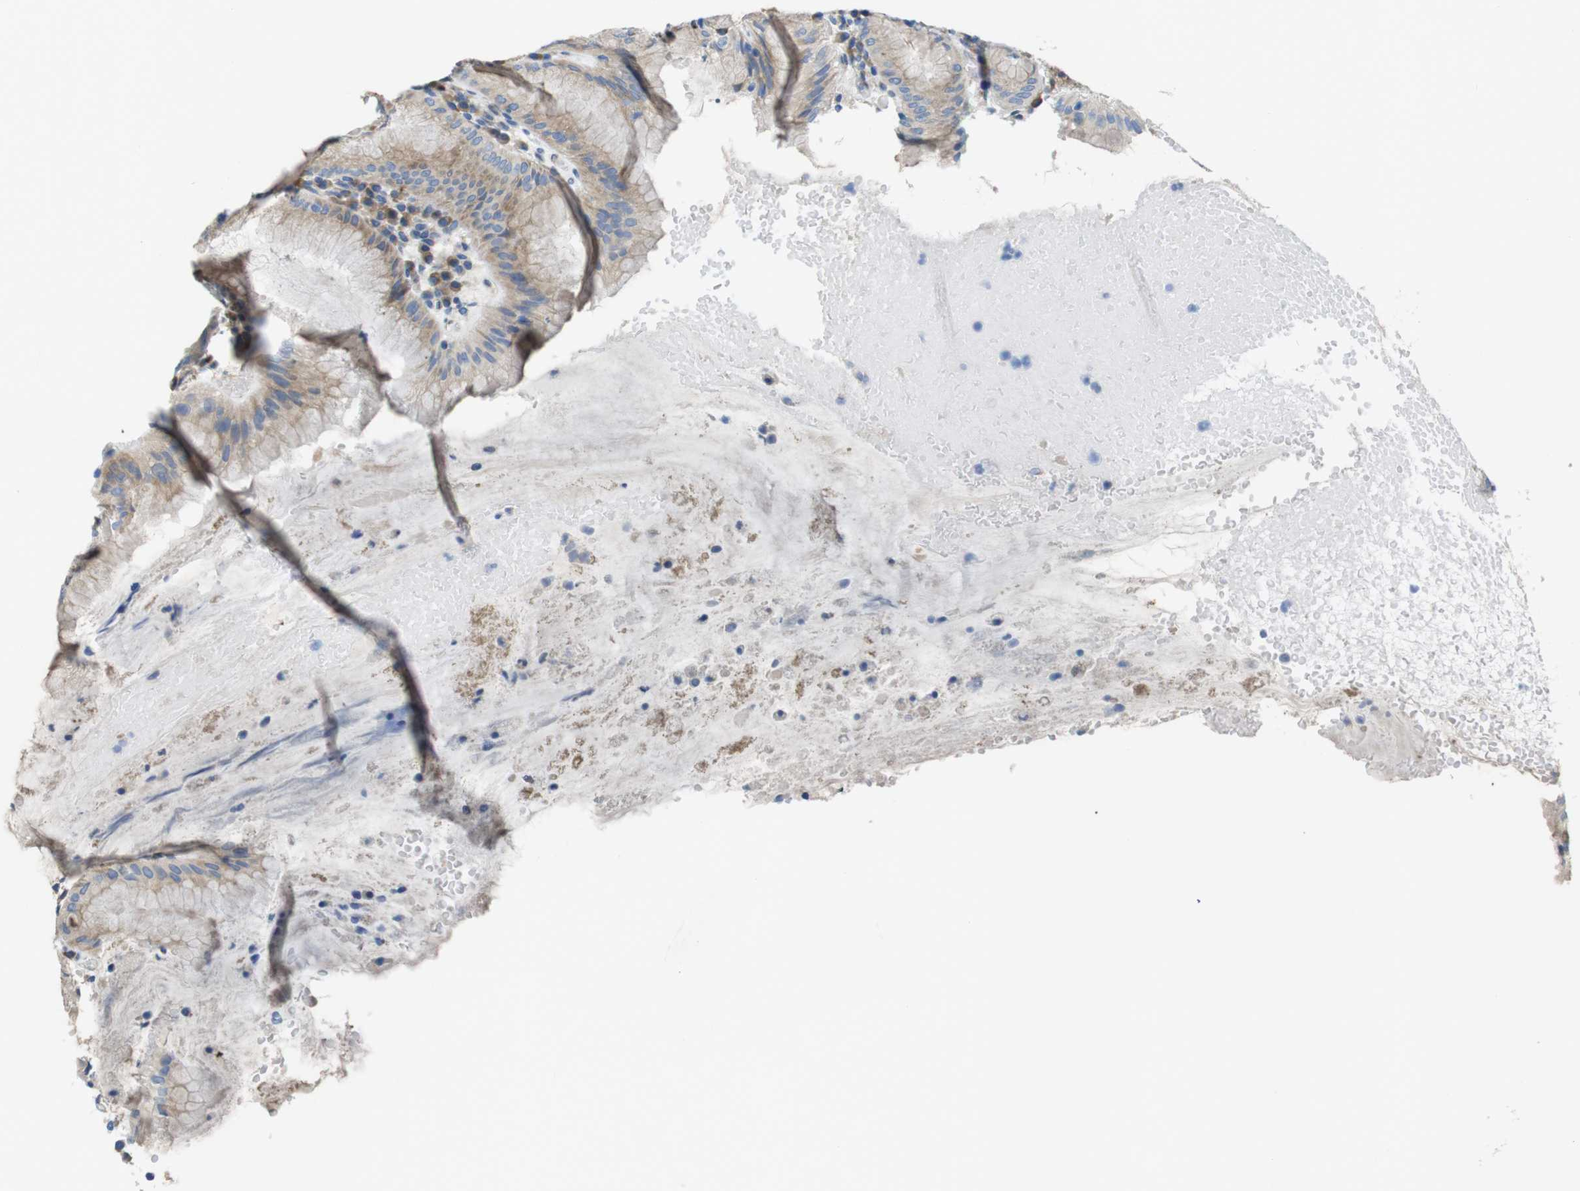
{"staining": {"intensity": "weak", "quantity": ">75%", "location": "cytoplasmic/membranous"}, "tissue": "stomach", "cell_type": "Glandular cells", "image_type": "normal", "snomed": [{"axis": "morphology", "description": "Normal tissue, NOS"}, {"axis": "topography", "description": "Stomach"}, {"axis": "topography", "description": "Stomach, lower"}], "caption": "Immunohistochemical staining of normal stomach demonstrates low levels of weak cytoplasmic/membranous positivity in about >75% of glandular cells.", "gene": "TMEM234", "patient": {"sex": "female", "age": 75}}